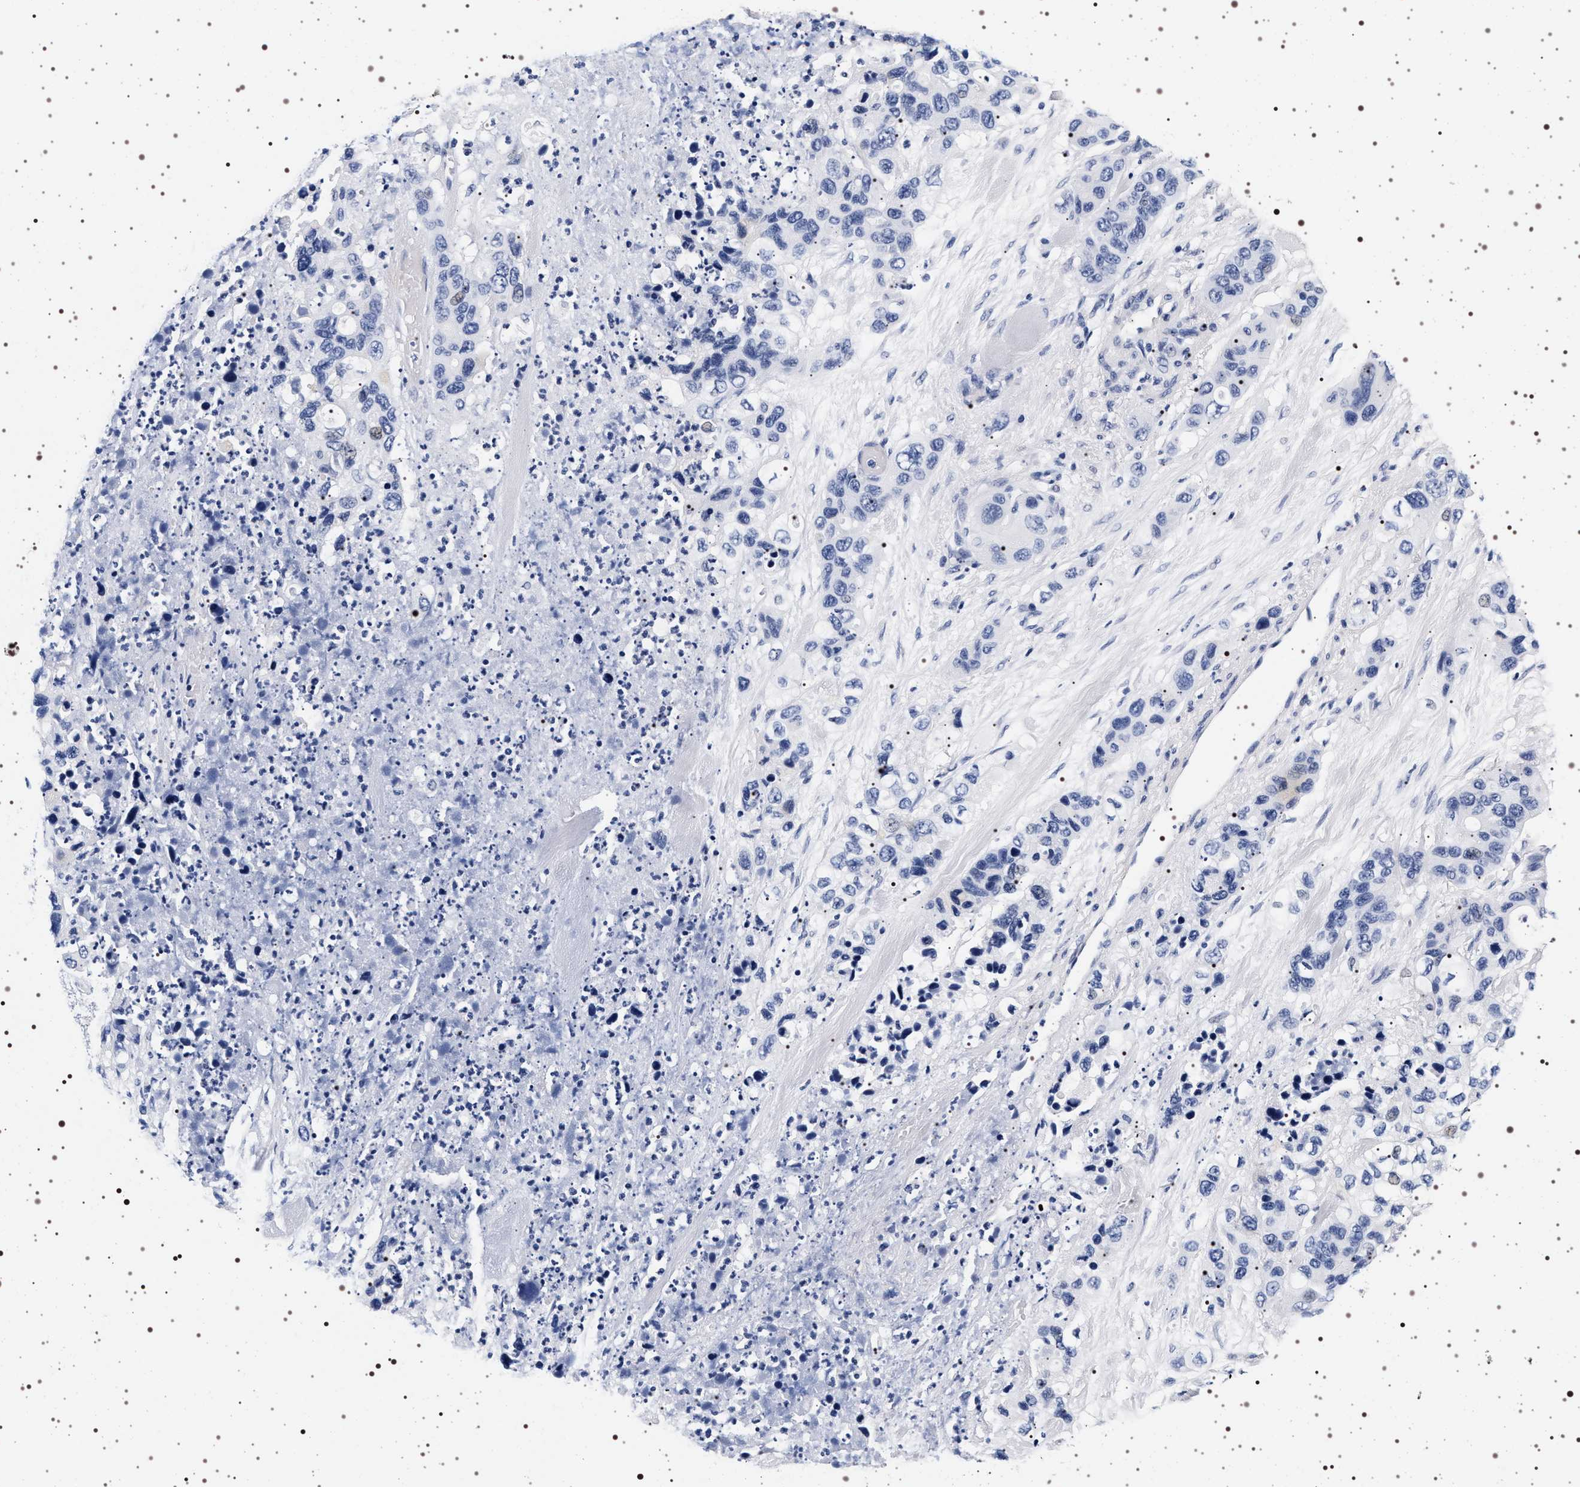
{"staining": {"intensity": "negative", "quantity": "none", "location": "none"}, "tissue": "pancreatic cancer", "cell_type": "Tumor cells", "image_type": "cancer", "snomed": [{"axis": "morphology", "description": "Adenocarcinoma, NOS"}, {"axis": "topography", "description": "Pancreas"}], "caption": "This is an immunohistochemistry photomicrograph of pancreatic adenocarcinoma. There is no positivity in tumor cells.", "gene": "SYN1", "patient": {"sex": "female", "age": 71}}